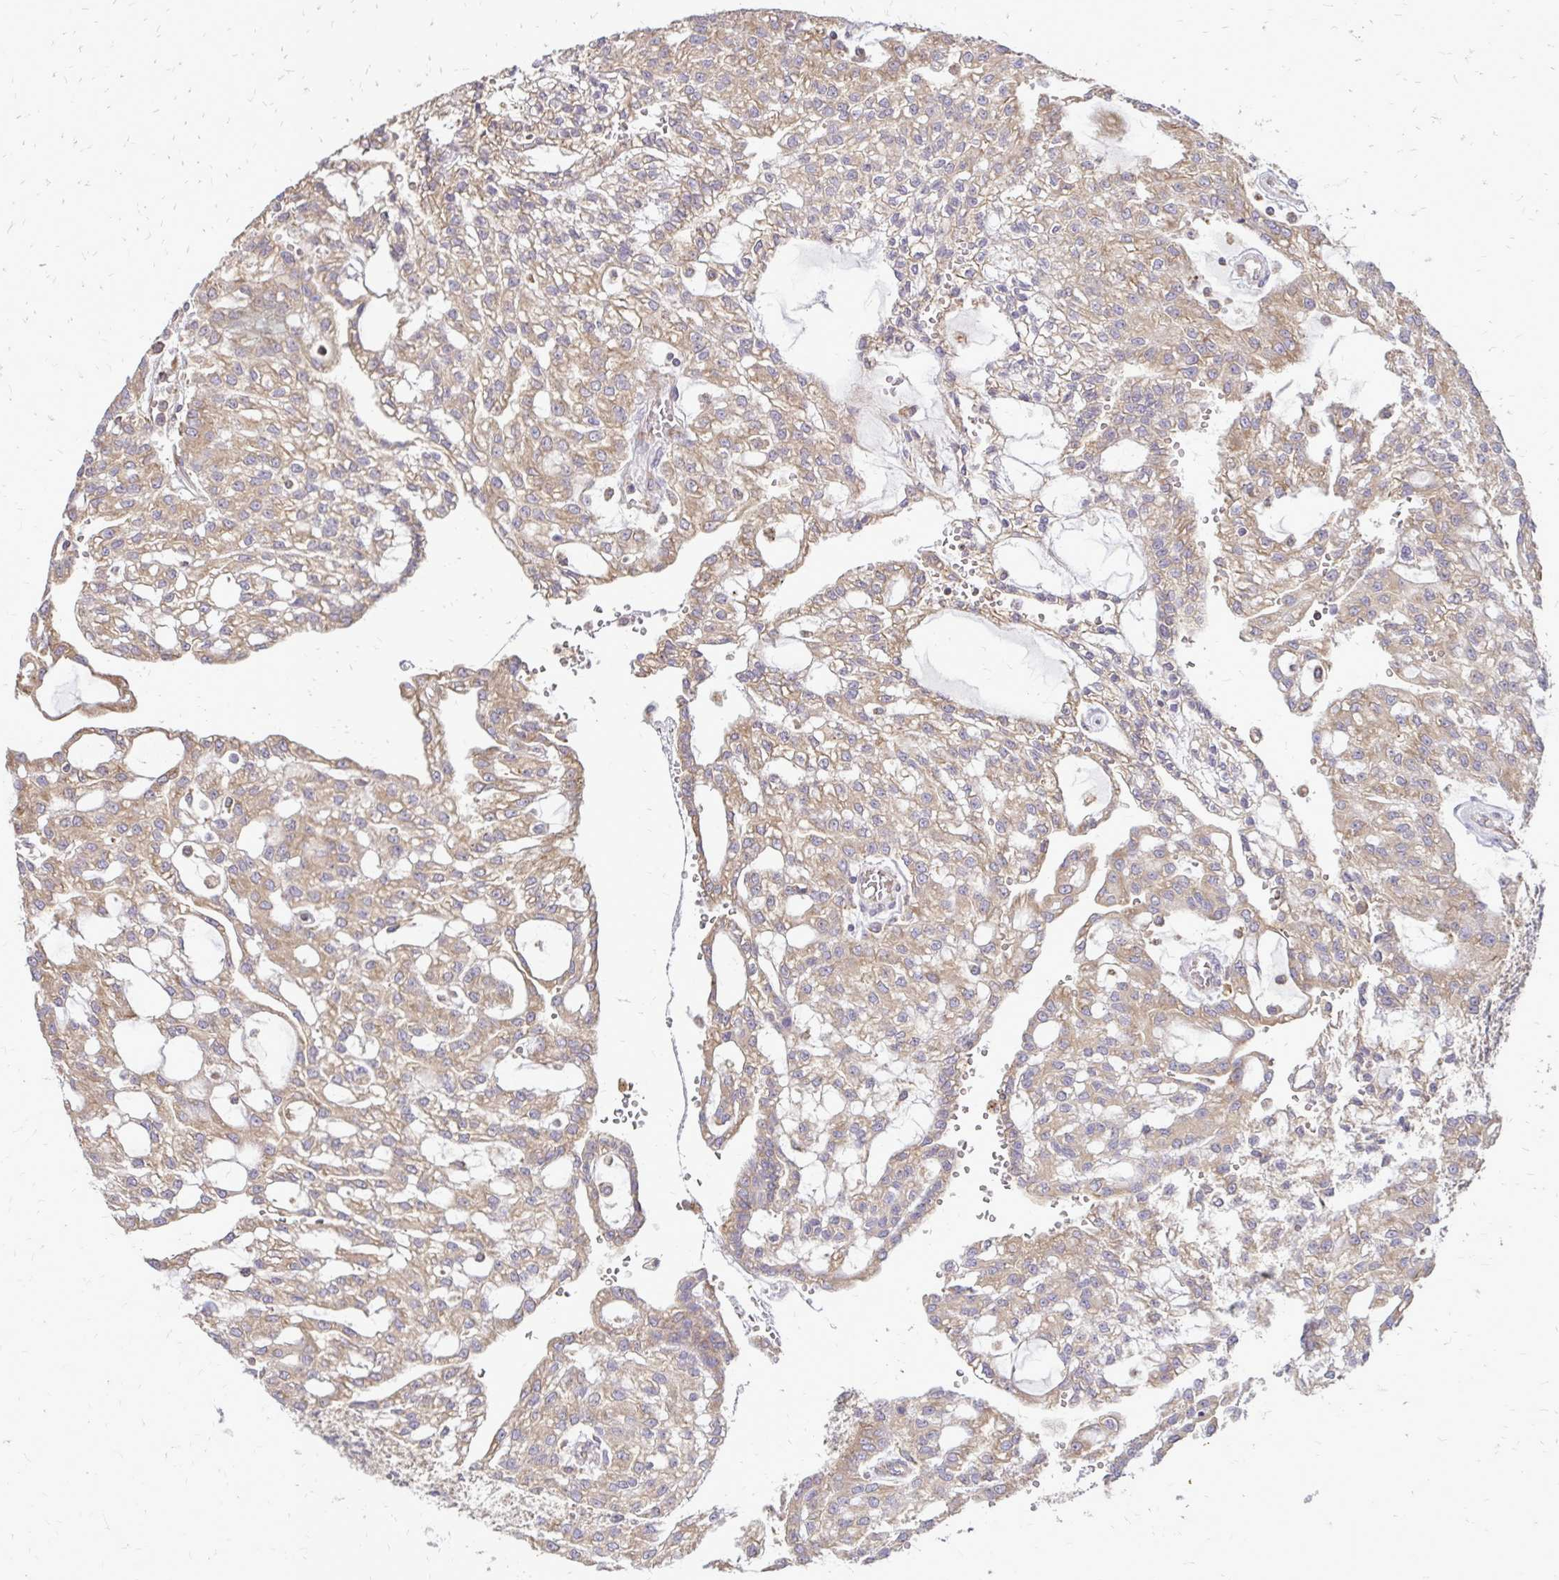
{"staining": {"intensity": "moderate", "quantity": ">75%", "location": "cytoplasmic/membranous"}, "tissue": "renal cancer", "cell_type": "Tumor cells", "image_type": "cancer", "snomed": [{"axis": "morphology", "description": "Adenocarcinoma, NOS"}, {"axis": "topography", "description": "Kidney"}], "caption": "Tumor cells demonstrate moderate cytoplasmic/membranous positivity in about >75% of cells in adenocarcinoma (renal).", "gene": "RPS3", "patient": {"sex": "male", "age": 63}}